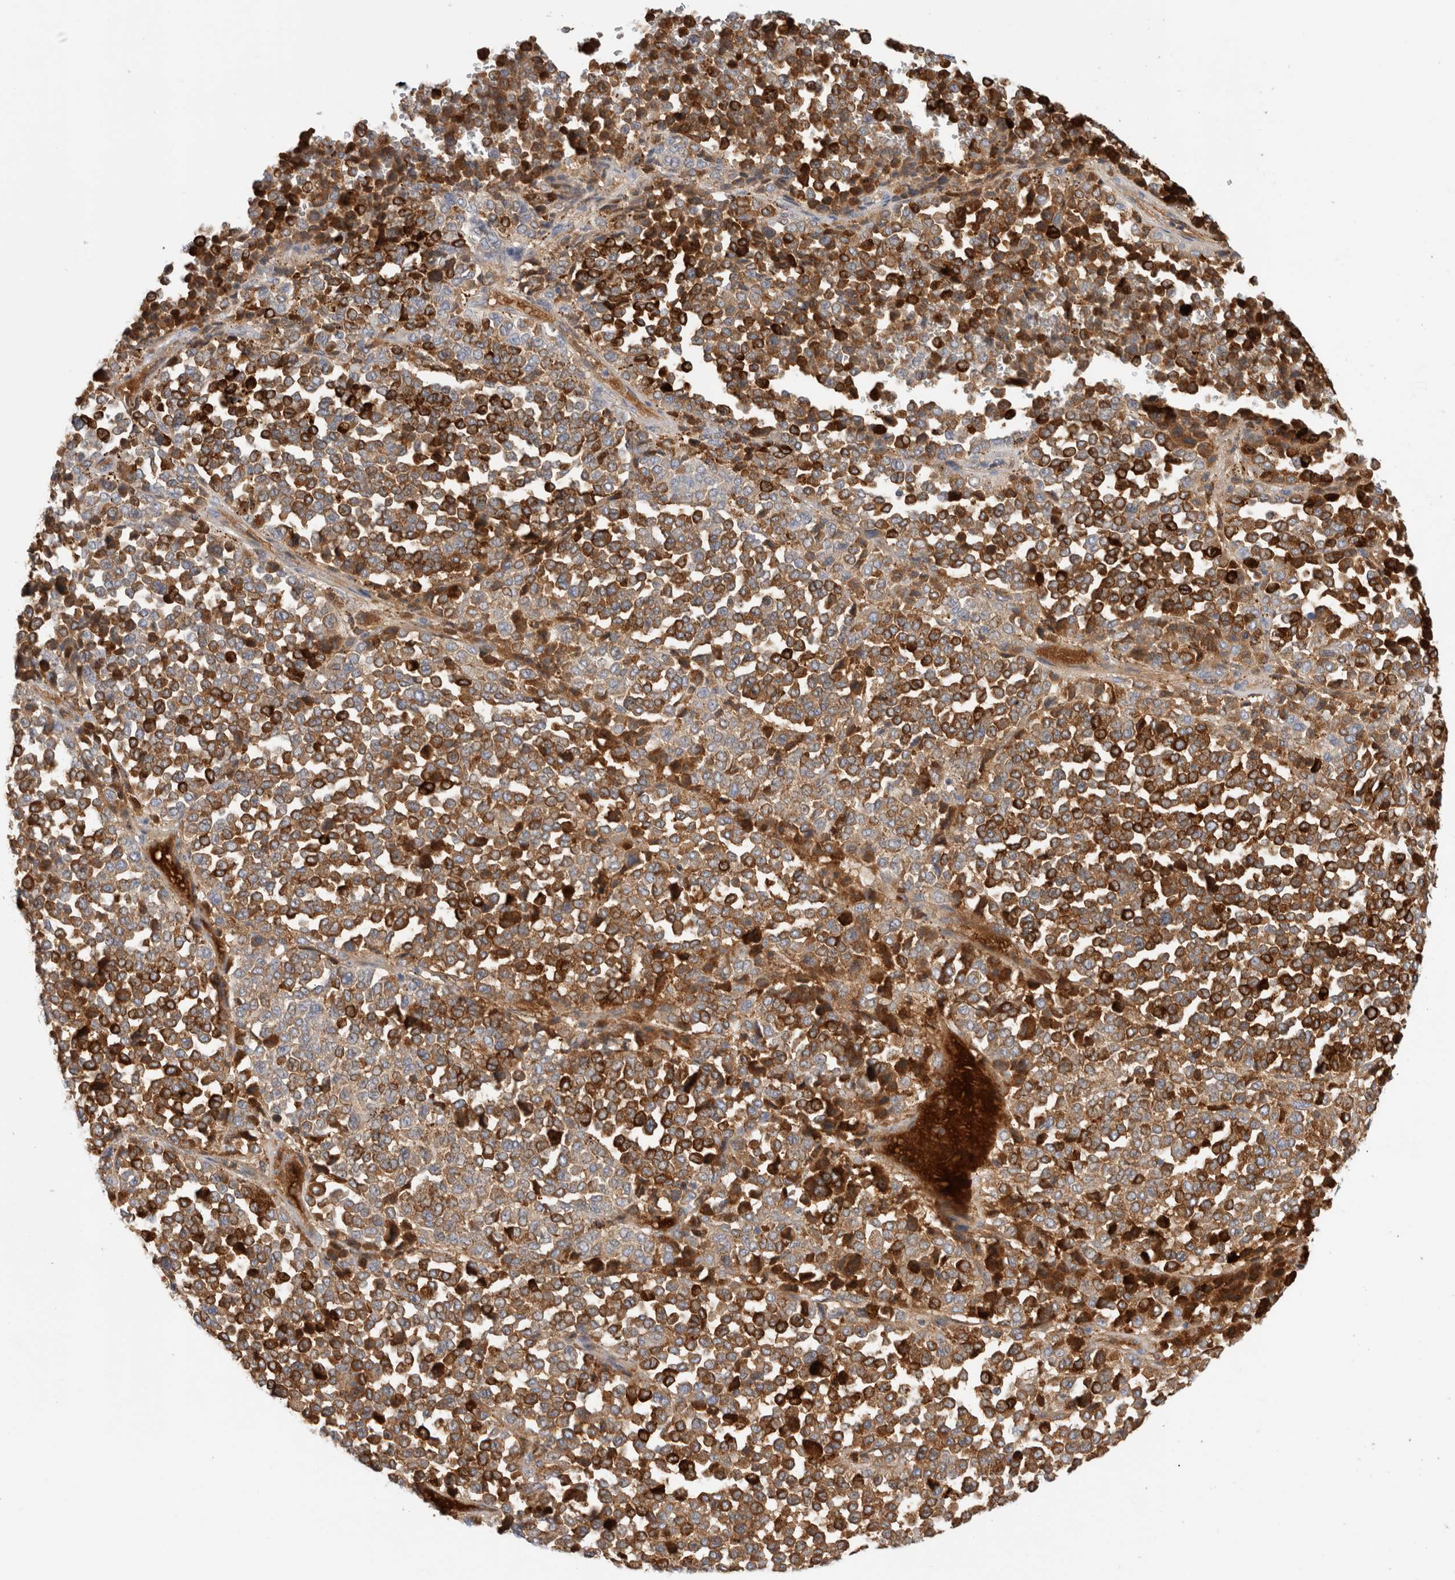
{"staining": {"intensity": "strong", "quantity": ">75%", "location": "cytoplasmic/membranous"}, "tissue": "melanoma", "cell_type": "Tumor cells", "image_type": "cancer", "snomed": [{"axis": "morphology", "description": "Malignant melanoma, Metastatic site"}, {"axis": "topography", "description": "Pancreas"}], "caption": "DAB (3,3'-diaminobenzidine) immunohistochemical staining of human melanoma reveals strong cytoplasmic/membranous protein expression in approximately >75% of tumor cells.", "gene": "BCAN", "patient": {"sex": "female", "age": 30}}